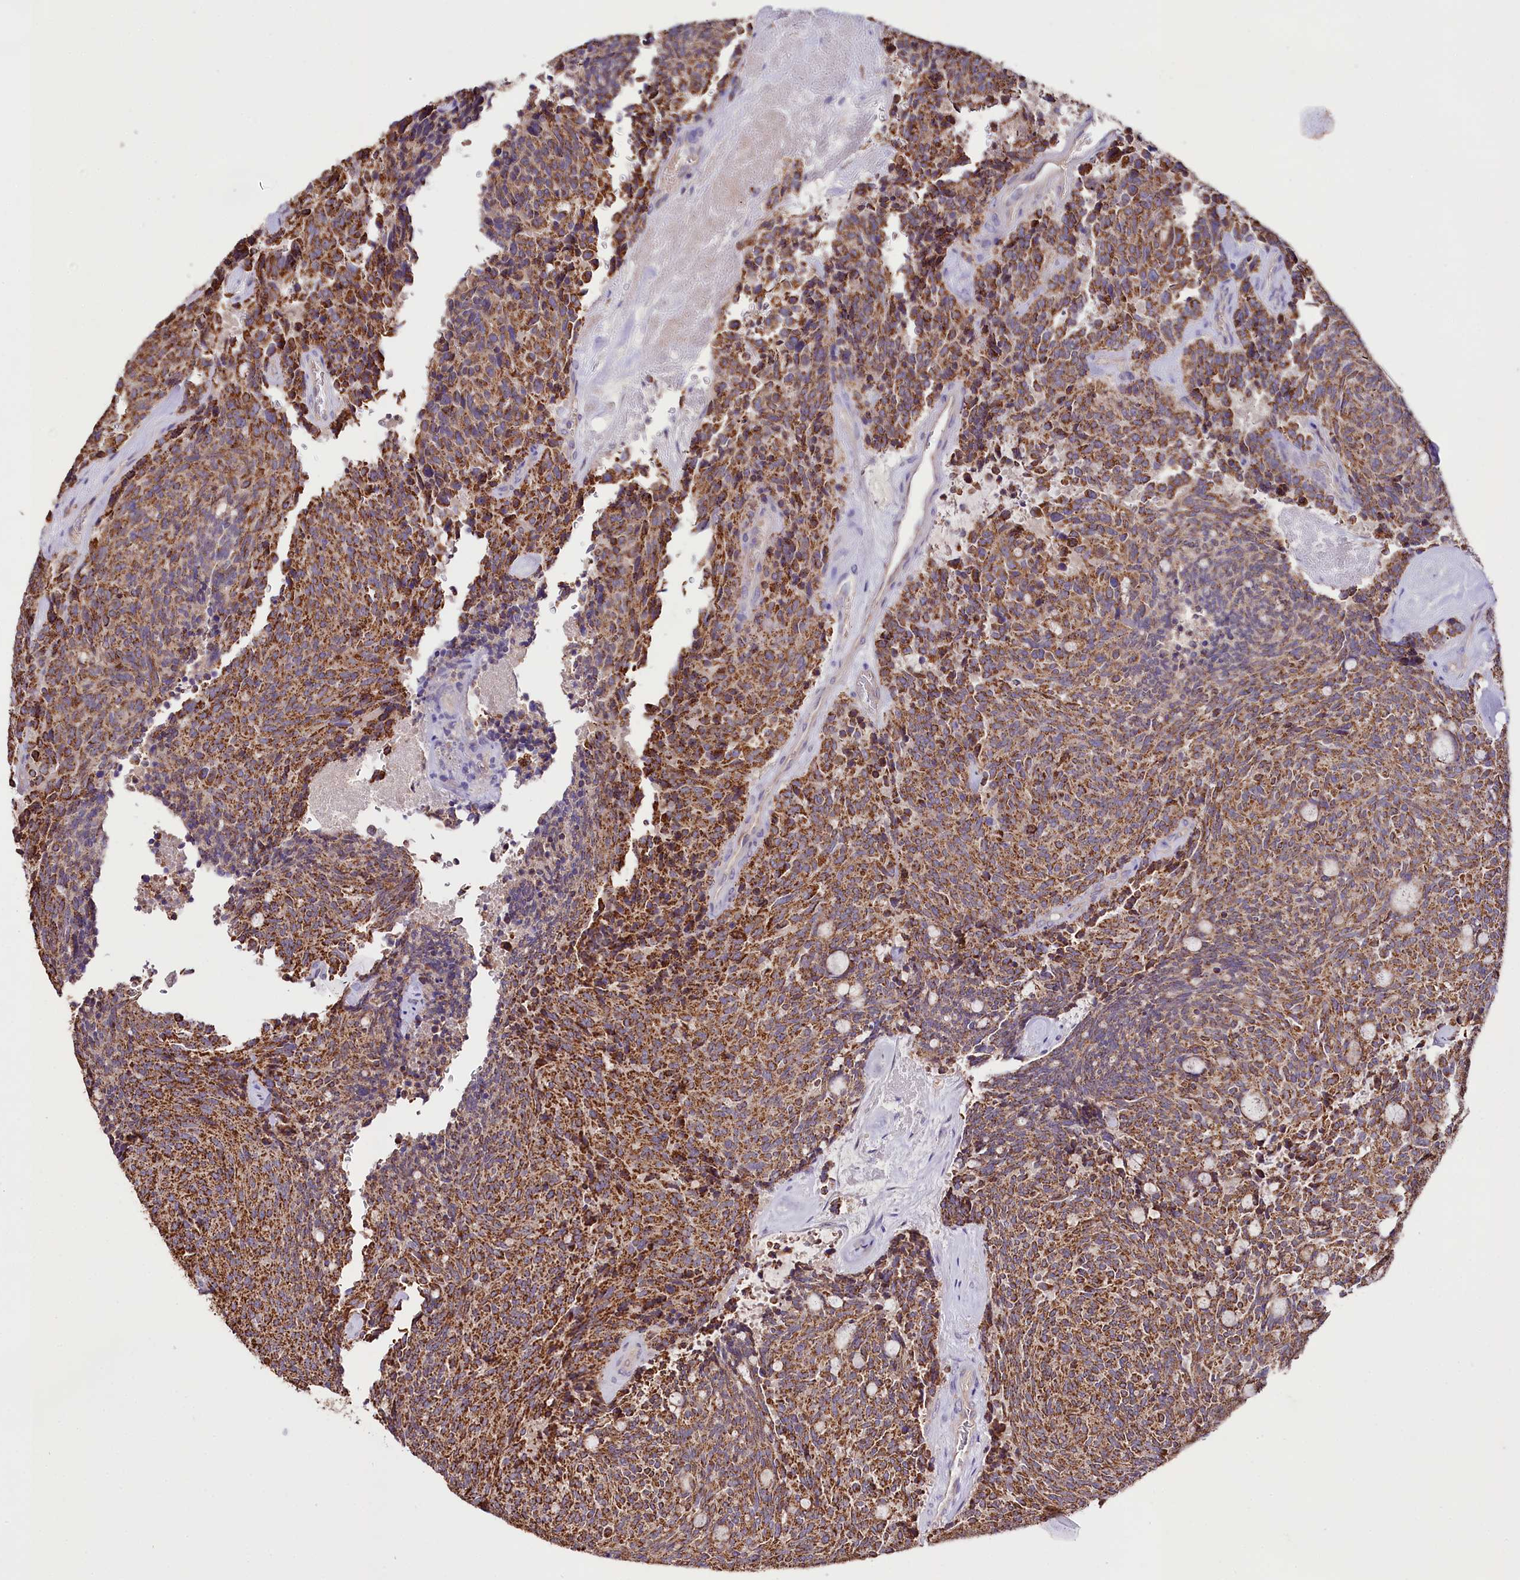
{"staining": {"intensity": "strong", "quantity": ">75%", "location": "cytoplasmic/membranous"}, "tissue": "carcinoid", "cell_type": "Tumor cells", "image_type": "cancer", "snomed": [{"axis": "morphology", "description": "Carcinoid, malignant, NOS"}, {"axis": "topography", "description": "Pancreas"}], "caption": "An immunohistochemistry (IHC) photomicrograph of tumor tissue is shown. Protein staining in brown highlights strong cytoplasmic/membranous positivity in carcinoid within tumor cells. The staining was performed using DAB, with brown indicating positive protein expression. Nuclei are stained blue with hematoxylin.", "gene": "ZNF45", "patient": {"sex": "female", "age": 54}}